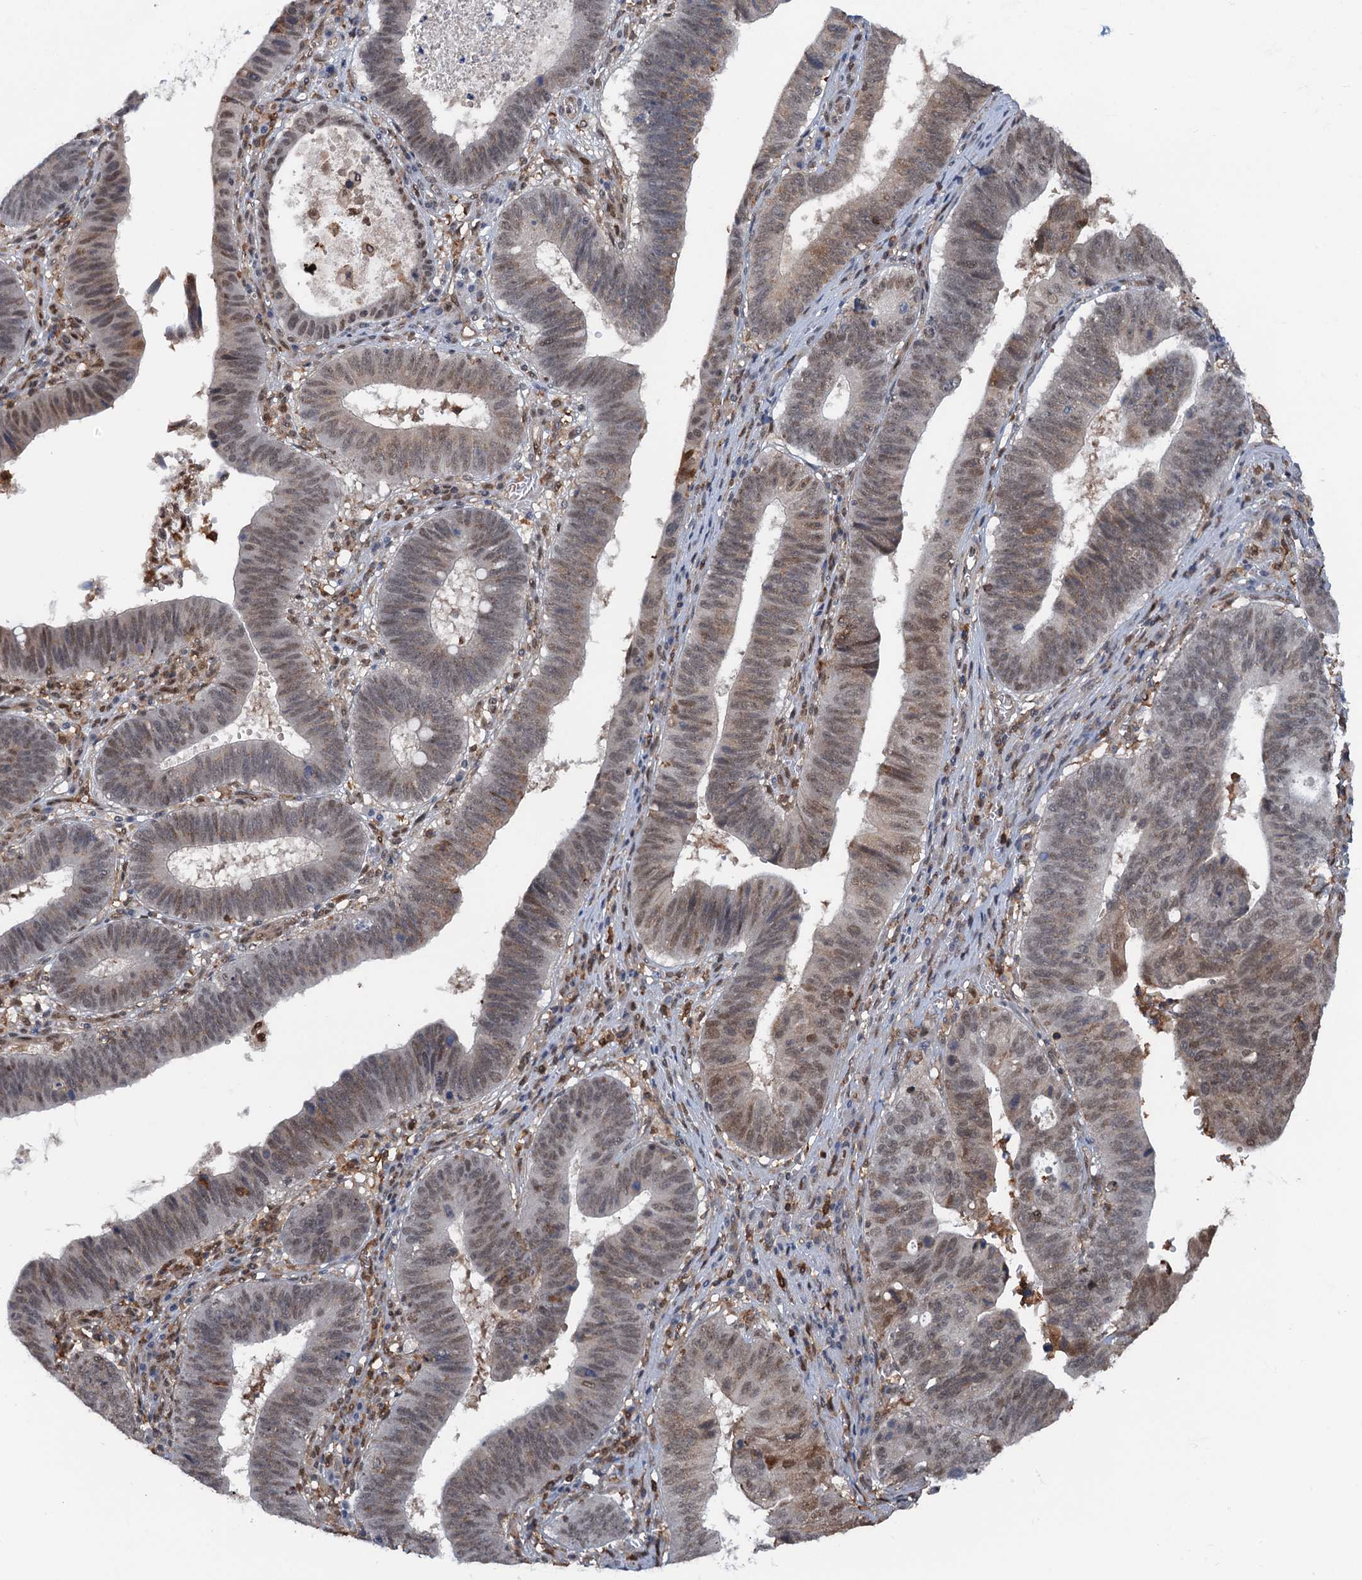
{"staining": {"intensity": "weak", "quantity": "25%-75%", "location": "cytoplasmic/membranous,nuclear"}, "tissue": "stomach cancer", "cell_type": "Tumor cells", "image_type": "cancer", "snomed": [{"axis": "morphology", "description": "Adenocarcinoma, NOS"}, {"axis": "topography", "description": "Stomach"}], "caption": "IHC photomicrograph of human stomach cancer stained for a protein (brown), which displays low levels of weak cytoplasmic/membranous and nuclear staining in about 25%-75% of tumor cells.", "gene": "ZNF609", "patient": {"sex": "male", "age": 59}}